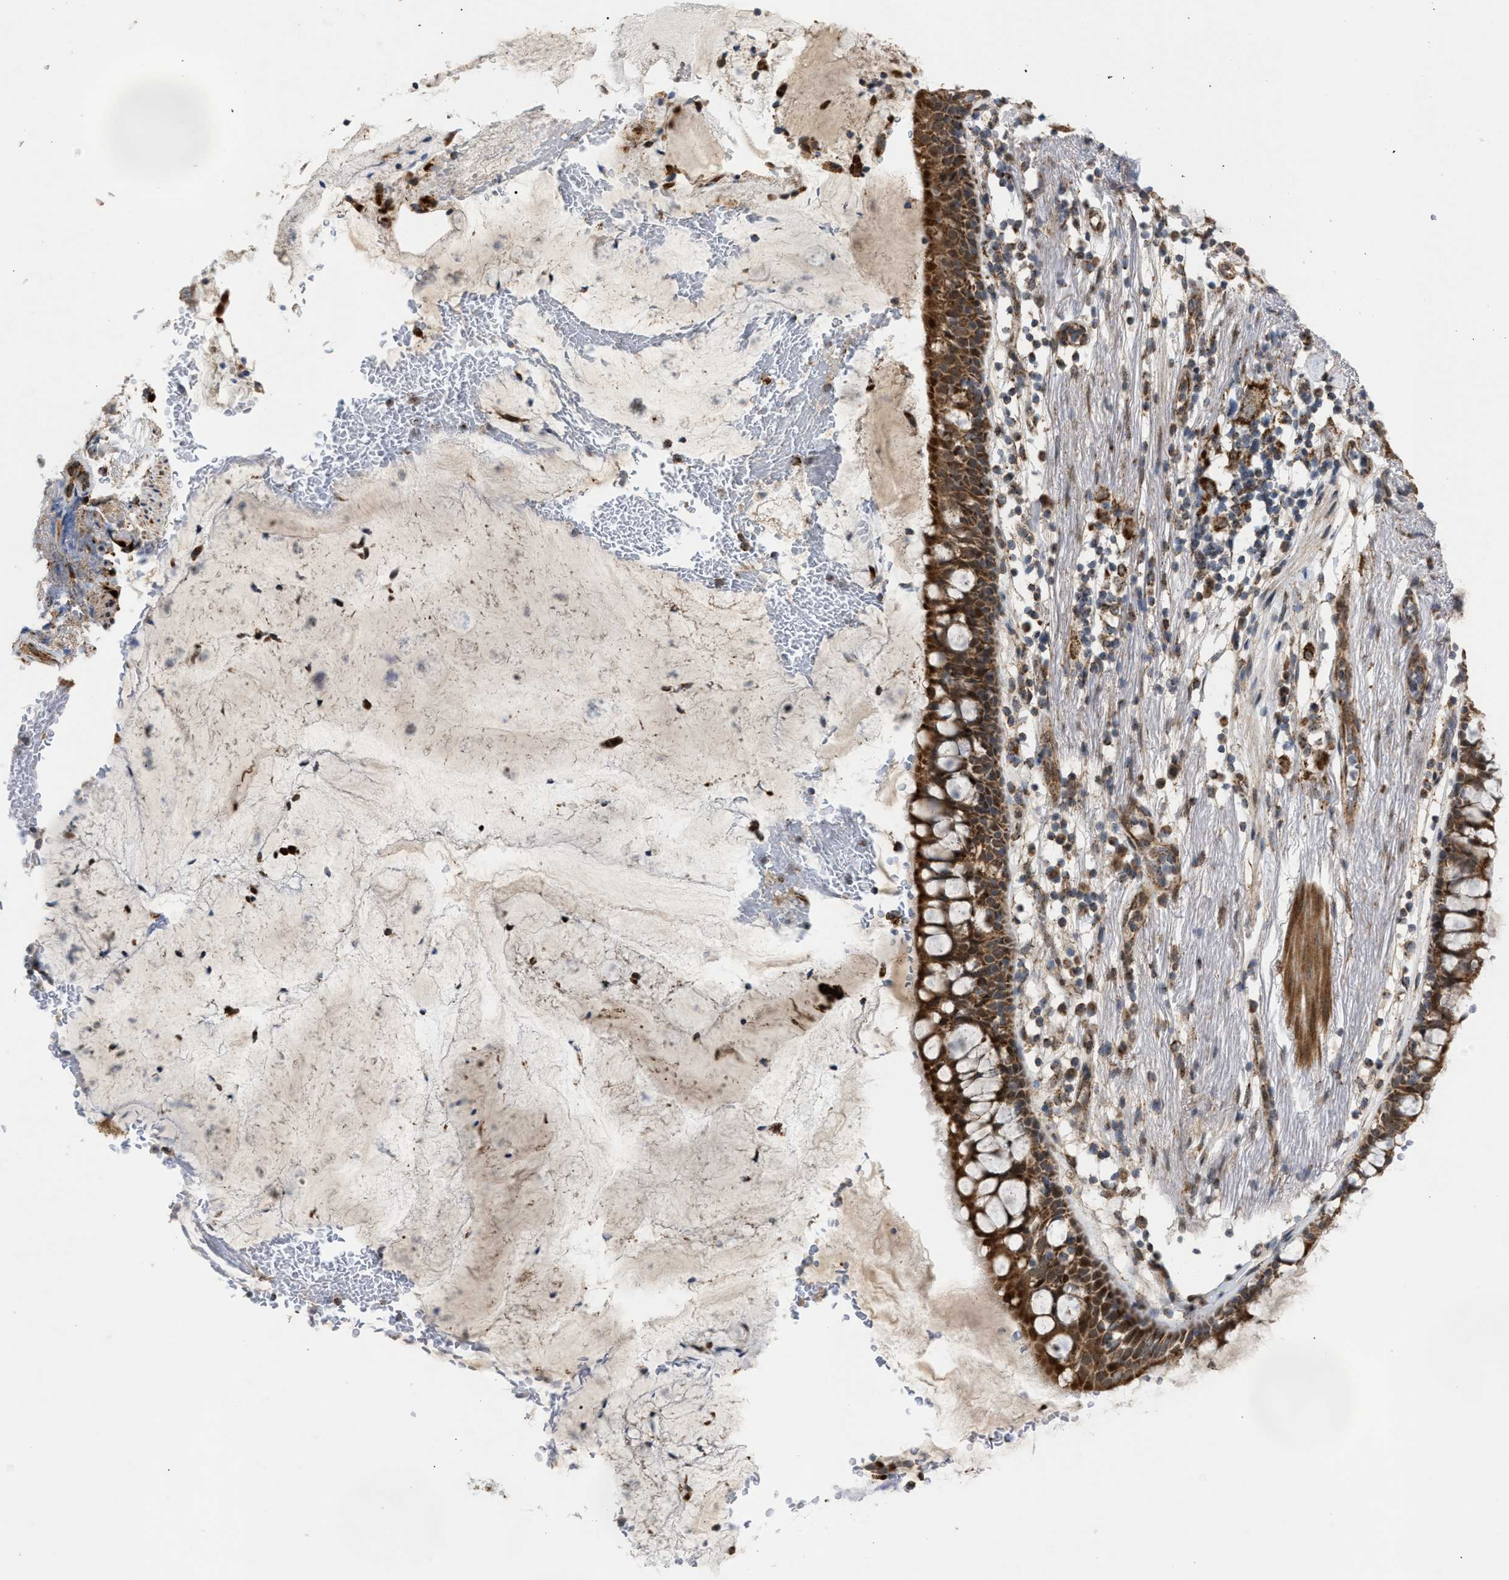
{"staining": {"intensity": "moderate", "quantity": ">75%", "location": "cytoplasmic/membranous"}, "tissue": "bronchus", "cell_type": "Respiratory epithelial cells", "image_type": "normal", "snomed": [{"axis": "morphology", "description": "Normal tissue, NOS"}, {"axis": "morphology", "description": "Inflammation, NOS"}, {"axis": "topography", "description": "Cartilage tissue"}, {"axis": "topography", "description": "Bronchus"}], "caption": "Respiratory epithelial cells exhibit medium levels of moderate cytoplasmic/membranous expression in about >75% of cells in unremarkable human bronchus.", "gene": "TACO1", "patient": {"sex": "male", "age": 77}}